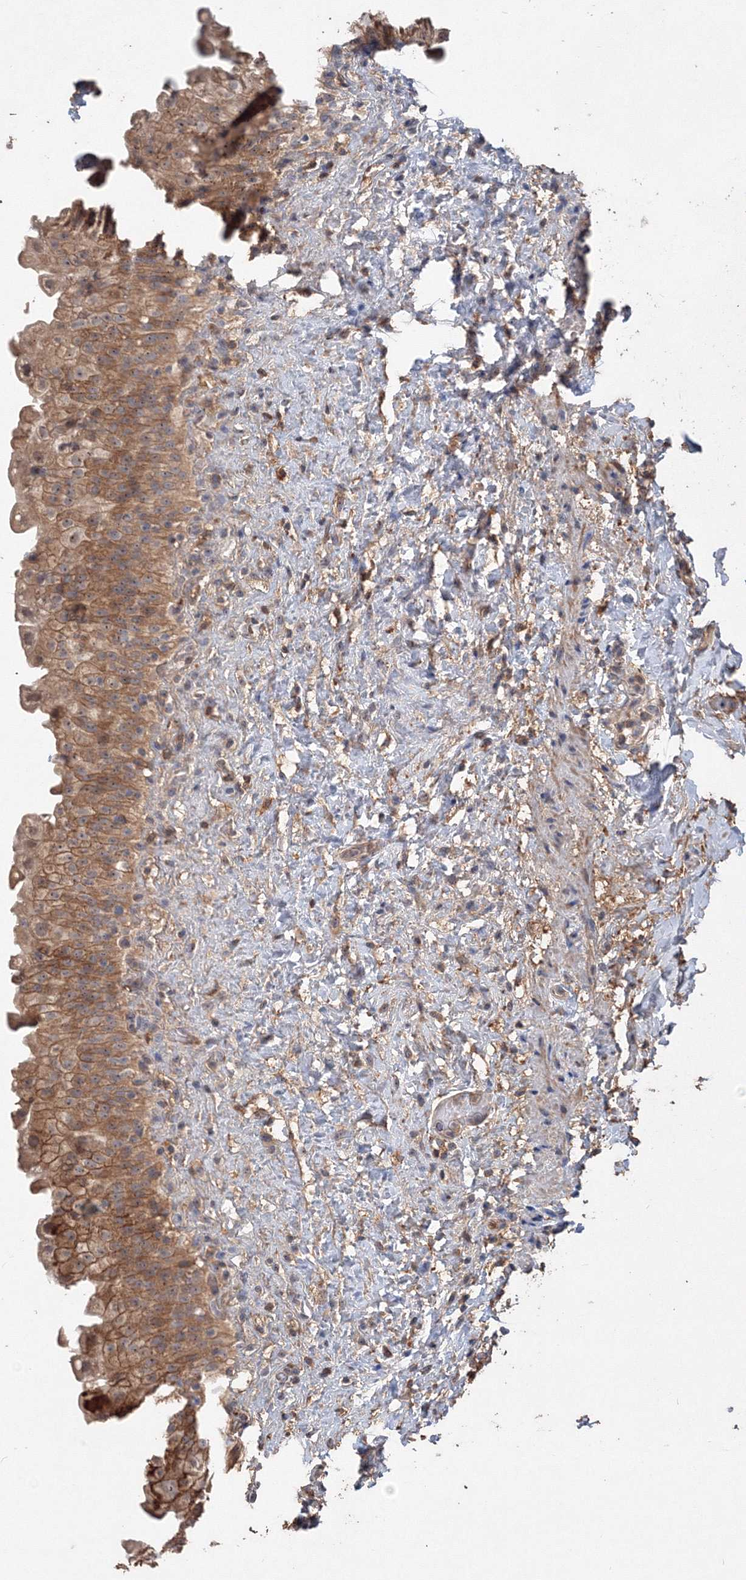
{"staining": {"intensity": "moderate", "quantity": ">75%", "location": "cytoplasmic/membranous,nuclear"}, "tissue": "urinary bladder", "cell_type": "Urothelial cells", "image_type": "normal", "snomed": [{"axis": "morphology", "description": "Normal tissue, NOS"}, {"axis": "topography", "description": "Urinary bladder"}], "caption": "A photomicrograph of human urinary bladder stained for a protein reveals moderate cytoplasmic/membranous,nuclear brown staining in urothelial cells.", "gene": "GRINA", "patient": {"sex": "female", "age": 27}}